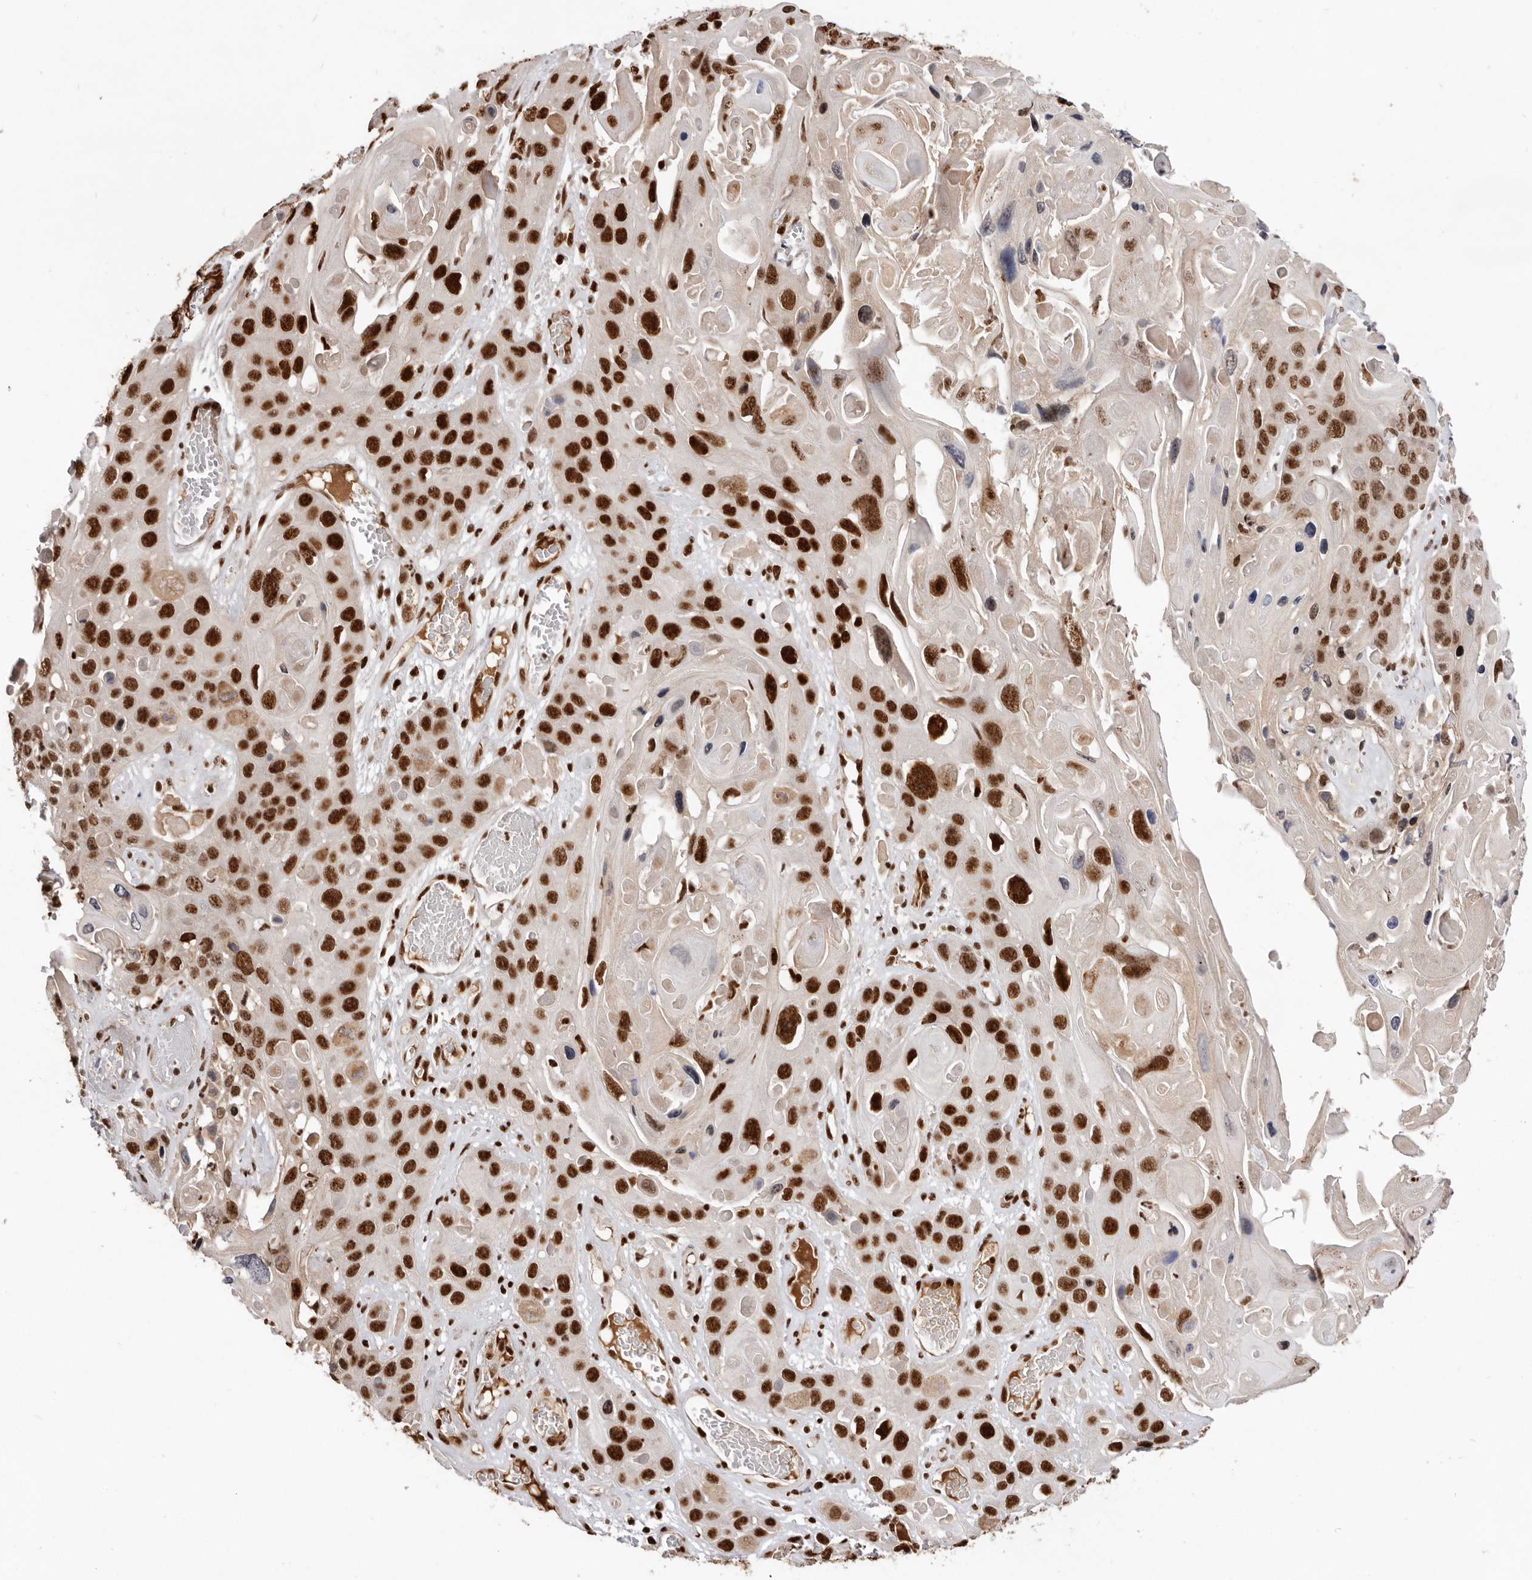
{"staining": {"intensity": "strong", "quantity": ">75%", "location": "nuclear"}, "tissue": "skin cancer", "cell_type": "Tumor cells", "image_type": "cancer", "snomed": [{"axis": "morphology", "description": "Squamous cell carcinoma, NOS"}, {"axis": "topography", "description": "Skin"}], "caption": "DAB immunohistochemical staining of skin squamous cell carcinoma displays strong nuclear protein expression in approximately >75% of tumor cells. (DAB (3,3'-diaminobenzidine) IHC, brown staining for protein, blue staining for nuclei).", "gene": "CHTOP", "patient": {"sex": "male", "age": 55}}